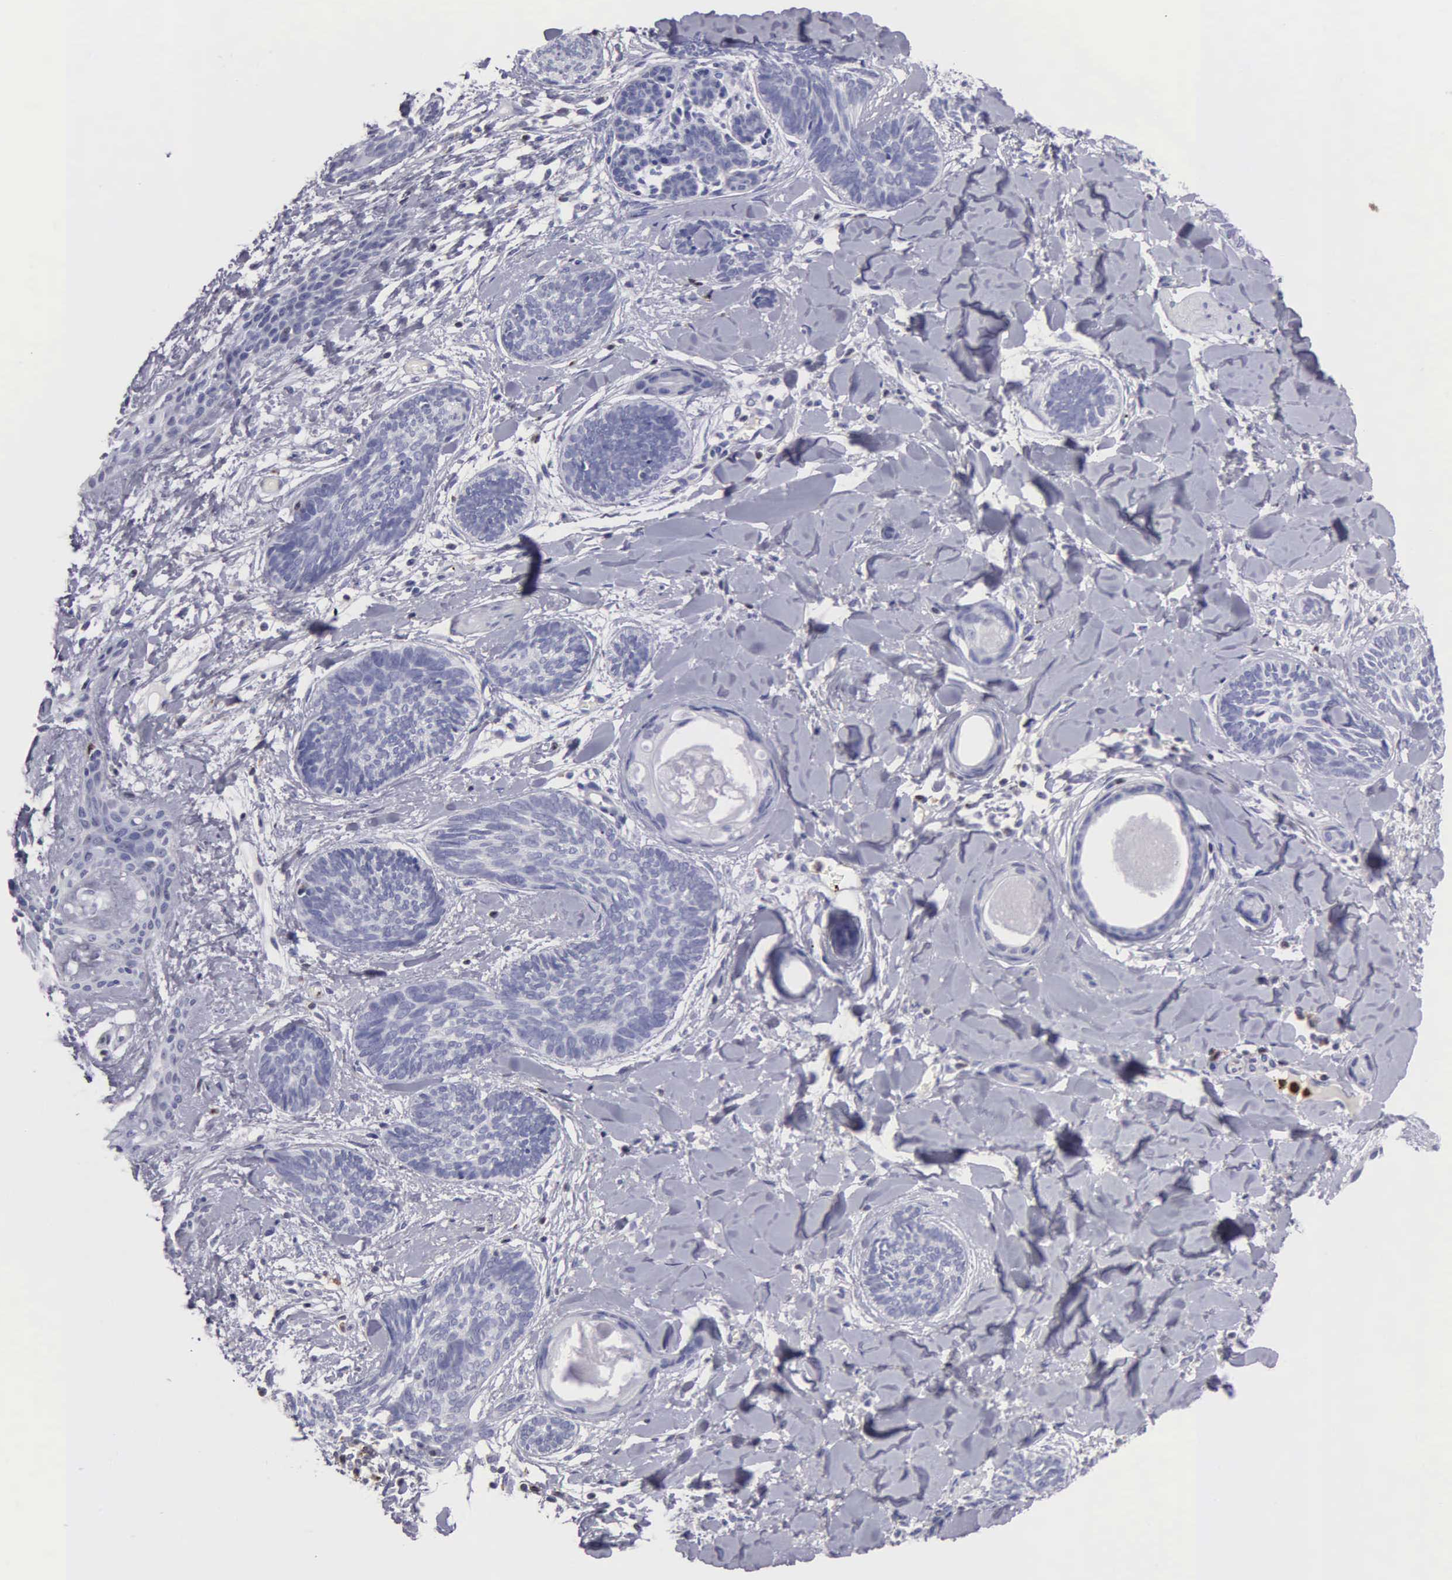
{"staining": {"intensity": "negative", "quantity": "none", "location": "none"}, "tissue": "skin cancer", "cell_type": "Tumor cells", "image_type": "cancer", "snomed": [{"axis": "morphology", "description": "Basal cell carcinoma"}, {"axis": "topography", "description": "Skin"}], "caption": "IHC of basal cell carcinoma (skin) exhibits no positivity in tumor cells.", "gene": "SRGN", "patient": {"sex": "female", "age": 81}}